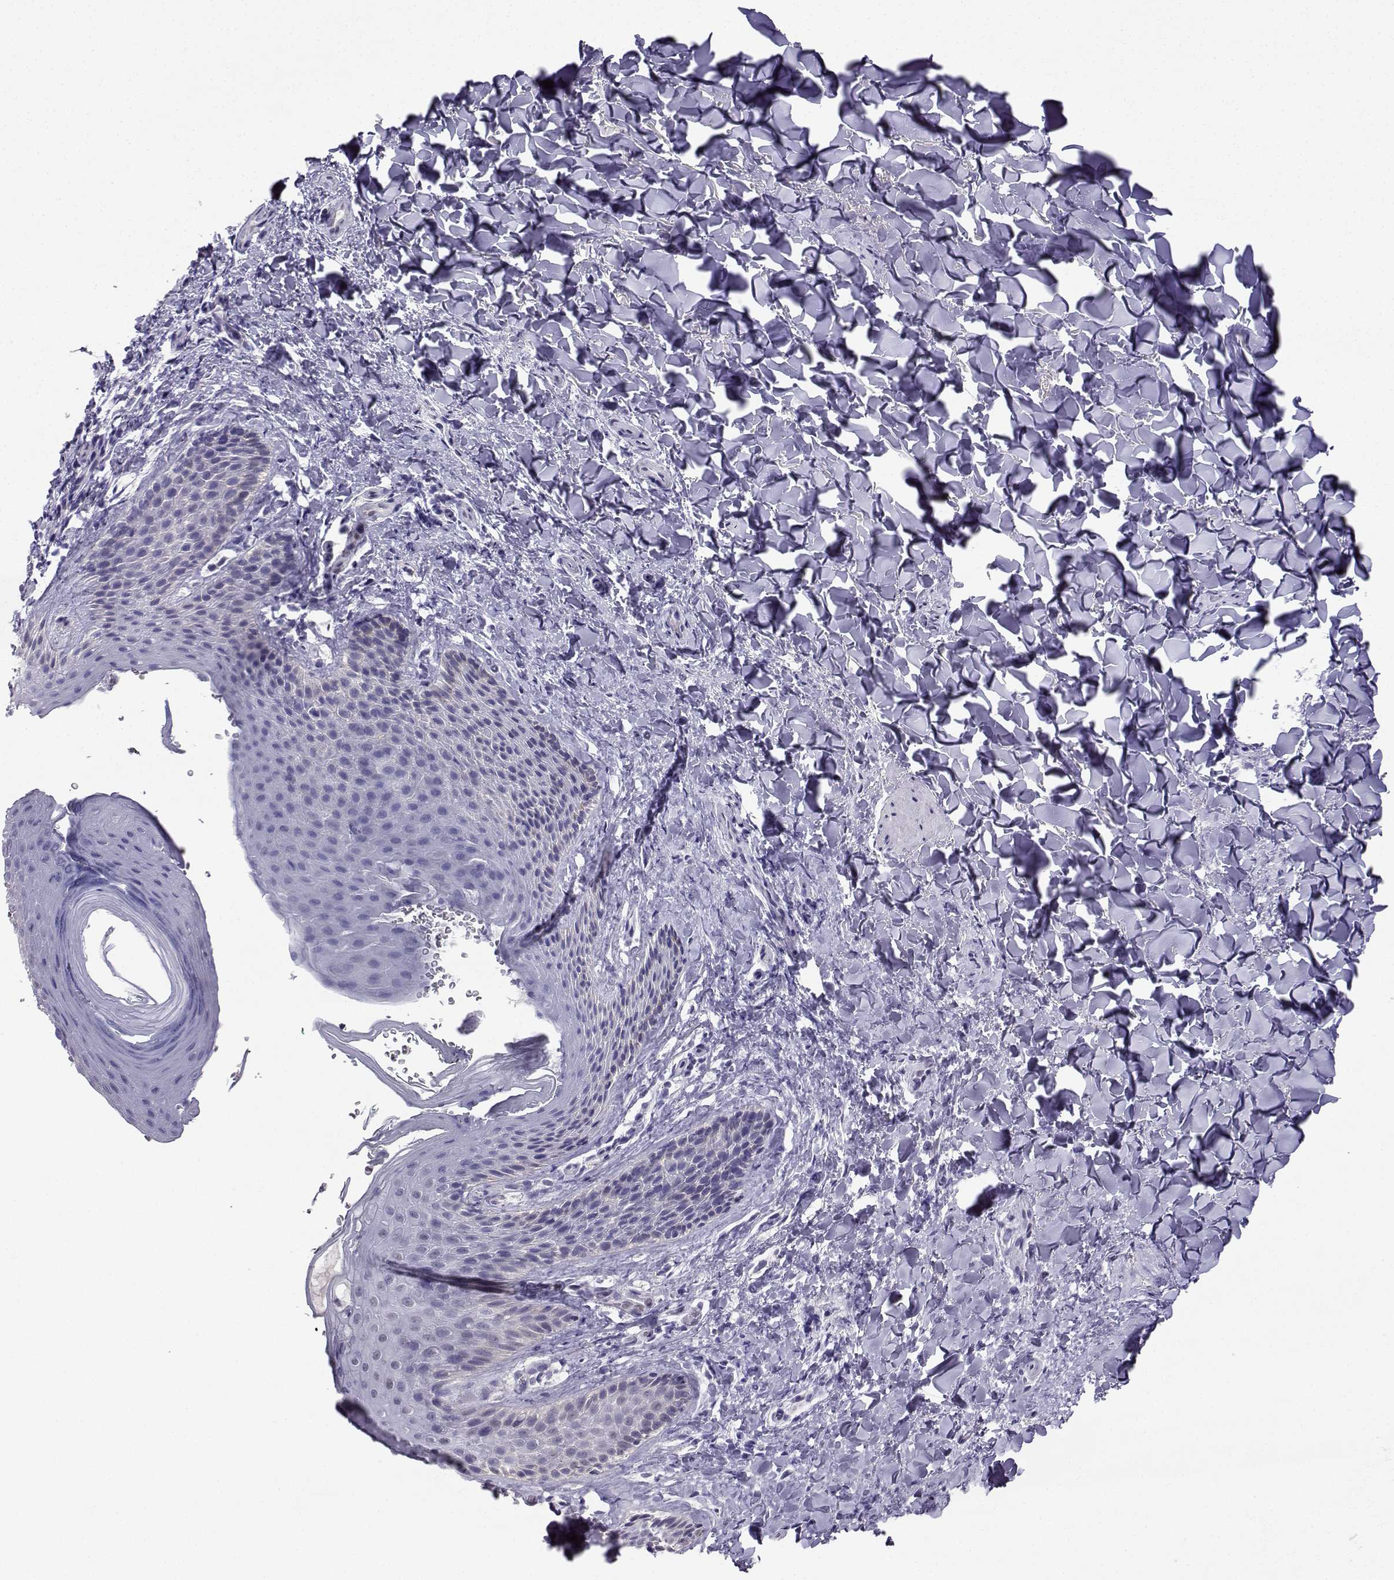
{"staining": {"intensity": "negative", "quantity": "none", "location": "none"}, "tissue": "skin", "cell_type": "Epidermal cells", "image_type": "normal", "snomed": [{"axis": "morphology", "description": "Normal tissue, NOS"}, {"axis": "topography", "description": "Anal"}], "caption": "This is an immunohistochemistry image of unremarkable human skin. There is no positivity in epidermal cells.", "gene": "TEDC2", "patient": {"sex": "male", "age": 36}}